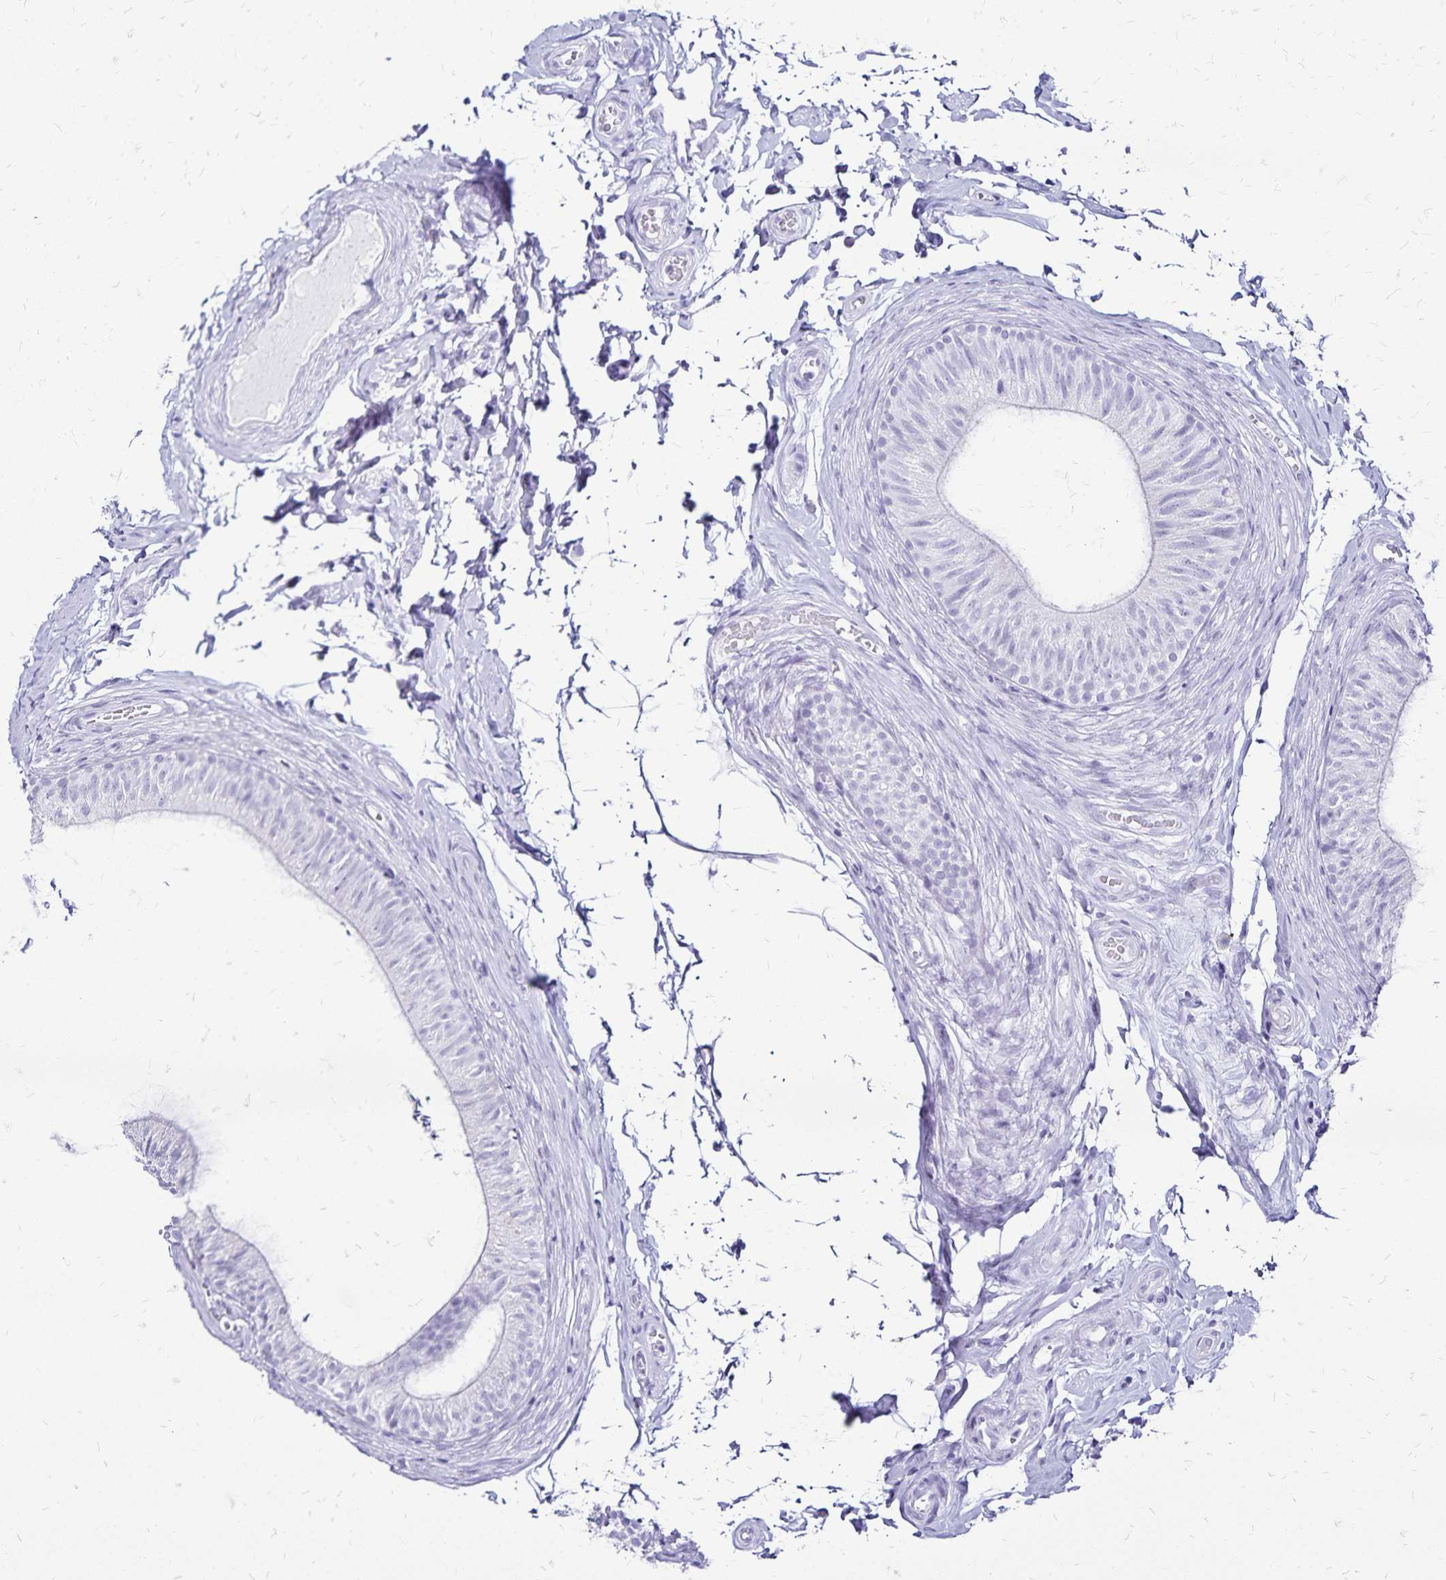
{"staining": {"intensity": "negative", "quantity": "none", "location": "none"}, "tissue": "epididymis", "cell_type": "Glandular cells", "image_type": "normal", "snomed": [{"axis": "morphology", "description": "Normal tissue, NOS"}, {"axis": "topography", "description": "Epididymis, spermatic cord, NOS"}, {"axis": "topography", "description": "Epididymis"}, {"axis": "topography", "description": "Peripheral nerve tissue"}], "caption": "IHC histopathology image of benign epididymis stained for a protein (brown), which displays no positivity in glandular cells.", "gene": "LIN28B", "patient": {"sex": "male", "age": 29}}